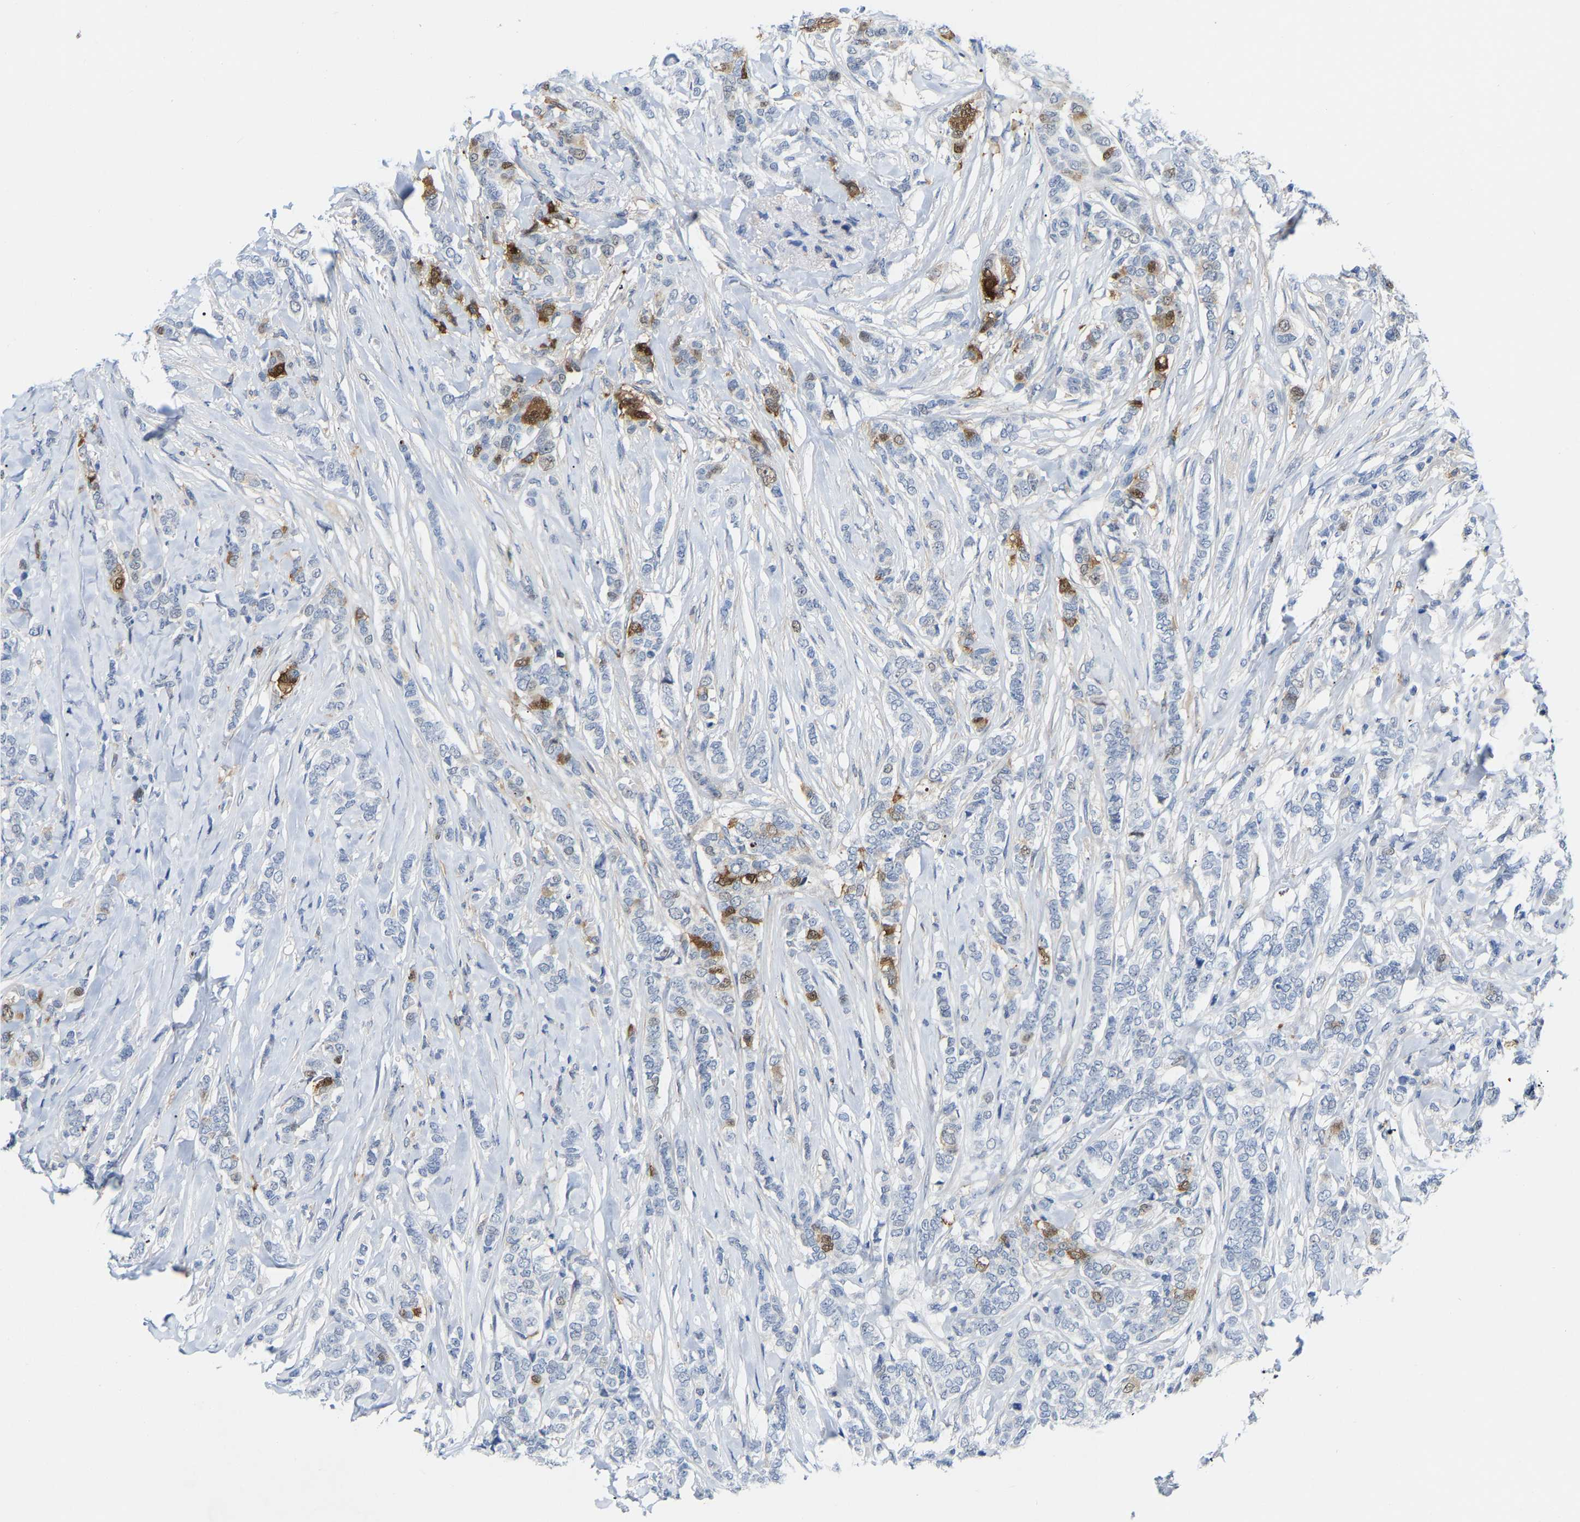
{"staining": {"intensity": "moderate", "quantity": "<25%", "location": "cytoplasmic/membranous"}, "tissue": "breast cancer", "cell_type": "Tumor cells", "image_type": "cancer", "snomed": [{"axis": "morphology", "description": "Lobular carcinoma"}, {"axis": "topography", "description": "Skin"}, {"axis": "topography", "description": "Breast"}], "caption": "Immunohistochemistry histopathology image of neoplastic tissue: breast cancer stained using immunohistochemistry (IHC) displays low levels of moderate protein expression localized specifically in the cytoplasmic/membranous of tumor cells, appearing as a cytoplasmic/membranous brown color.", "gene": "ABTB2", "patient": {"sex": "female", "age": 46}}